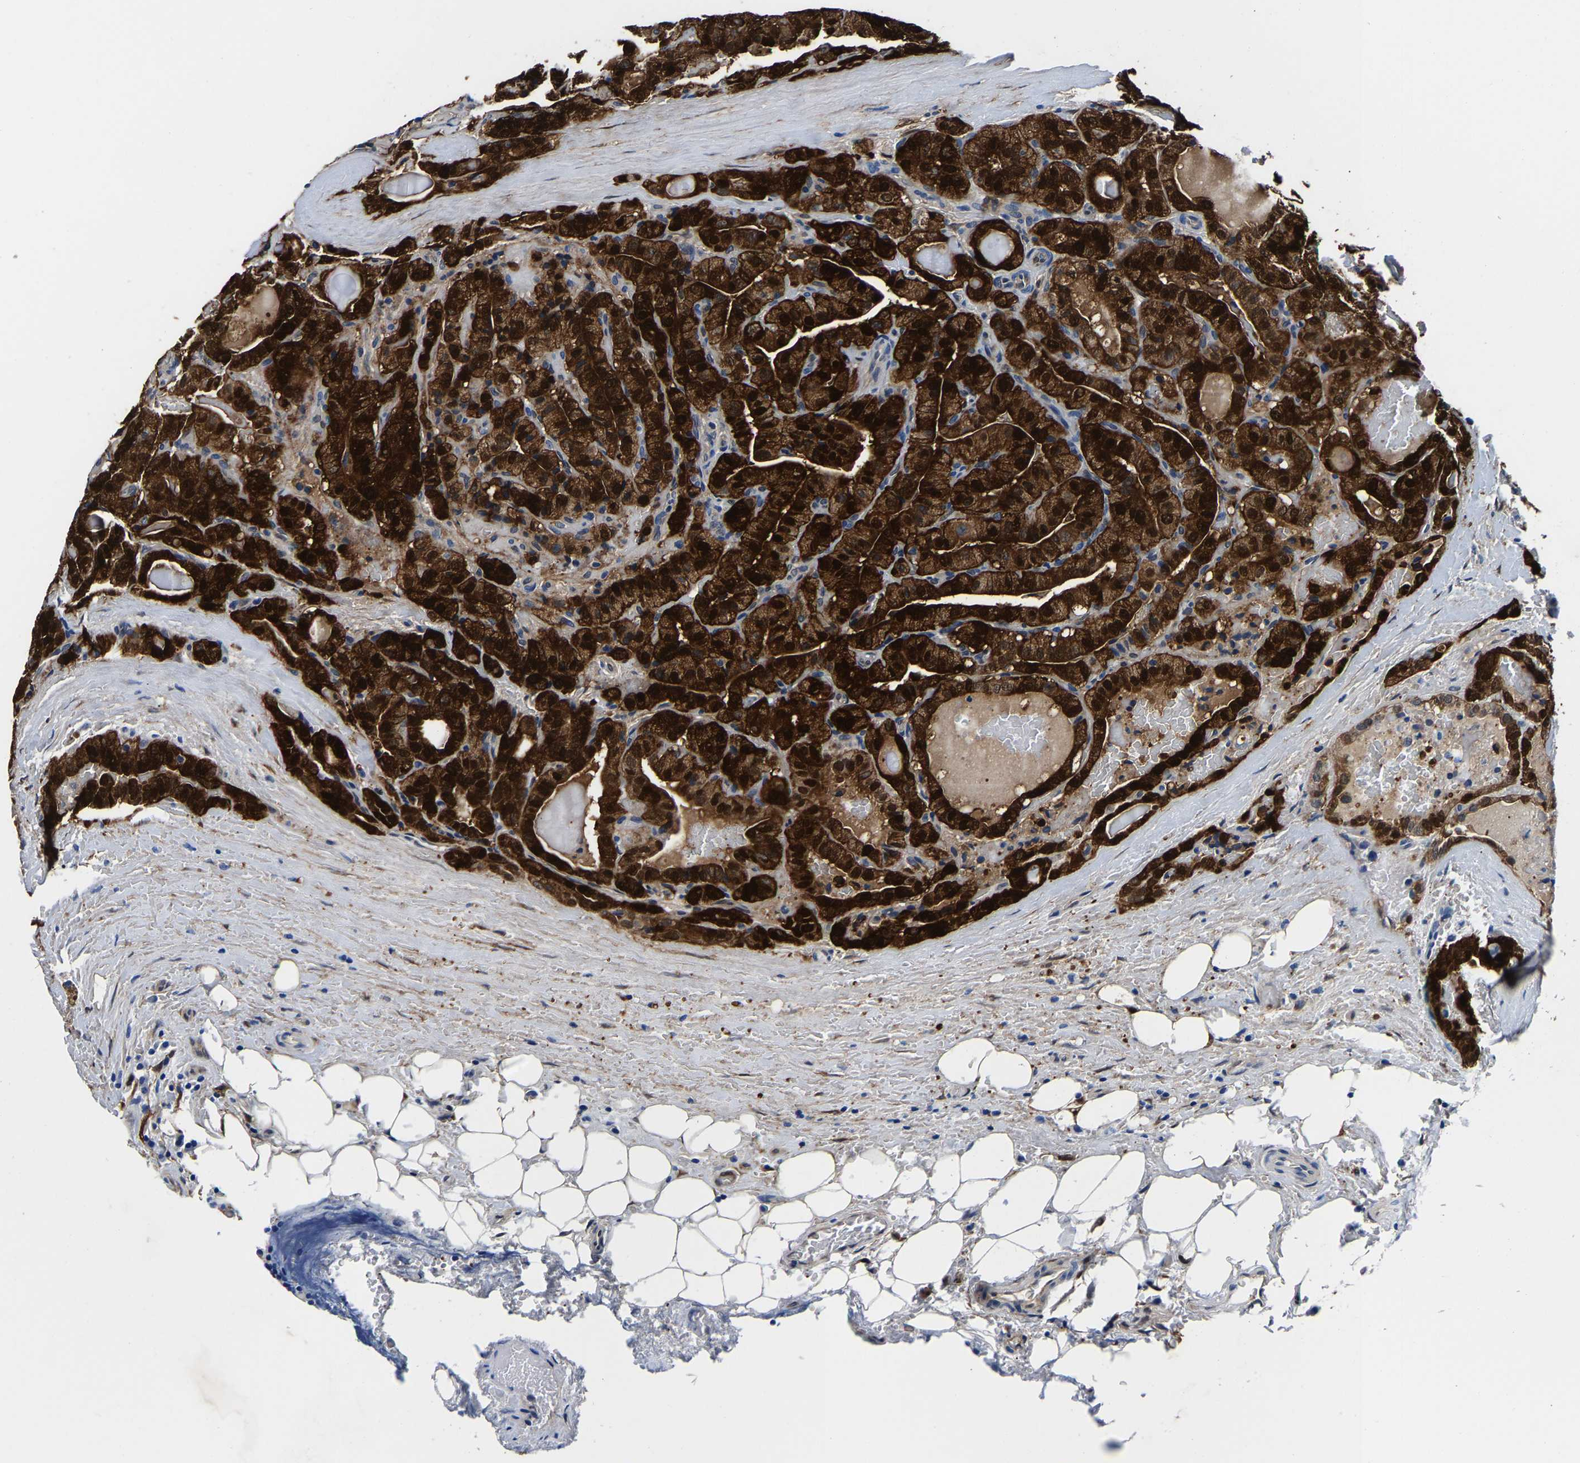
{"staining": {"intensity": "strong", "quantity": ">75%", "location": "cytoplasmic/membranous,nuclear"}, "tissue": "head and neck cancer", "cell_type": "Tumor cells", "image_type": "cancer", "snomed": [{"axis": "morphology", "description": "Squamous cell carcinoma, NOS"}, {"axis": "topography", "description": "Oral tissue"}, {"axis": "topography", "description": "Head-Neck"}], "caption": "Head and neck cancer (squamous cell carcinoma) stained for a protein displays strong cytoplasmic/membranous and nuclear positivity in tumor cells. (brown staining indicates protein expression, while blue staining denotes nuclei).", "gene": "S100A13", "patient": {"sex": "female", "age": 50}}